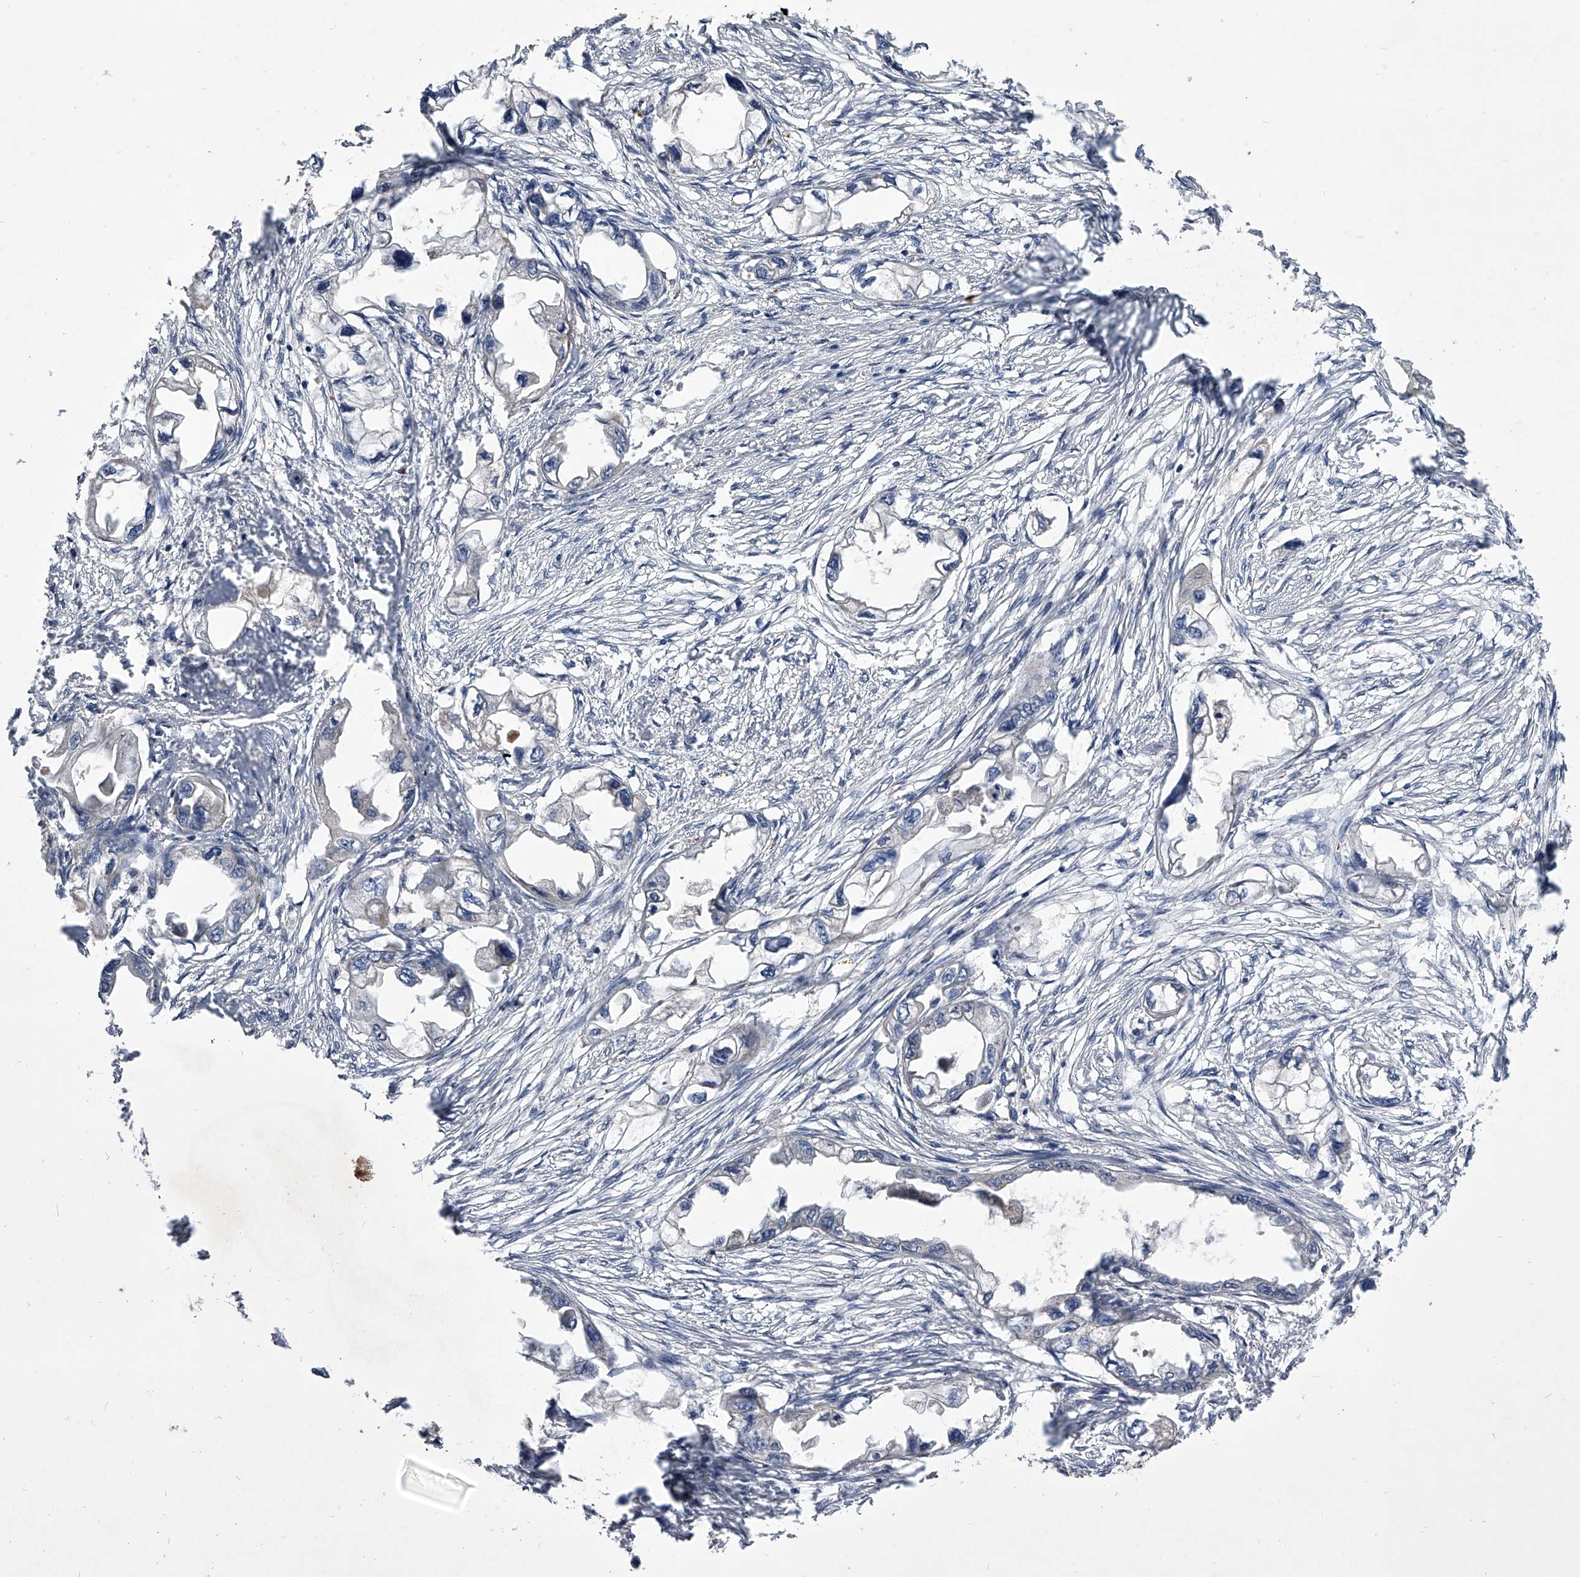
{"staining": {"intensity": "negative", "quantity": "none", "location": "none"}, "tissue": "endometrial cancer", "cell_type": "Tumor cells", "image_type": "cancer", "snomed": [{"axis": "morphology", "description": "Adenocarcinoma, NOS"}, {"axis": "morphology", "description": "Adenocarcinoma, metastatic, NOS"}, {"axis": "topography", "description": "Adipose tissue"}, {"axis": "topography", "description": "Endometrium"}], "caption": "This photomicrograph is of endometrial metastatic adenocarcinoma stained with IHC to label a protein in brown with the nuclei are counter-stained blue. There is no positivity in tumor cells. (DAB (3,3'-diaminobenzidine) immunohistochemistry visualized using brightfield microscopy, high magnification).", "gene": "NRP1", "patient": {"sex": "female", "age": 67}}